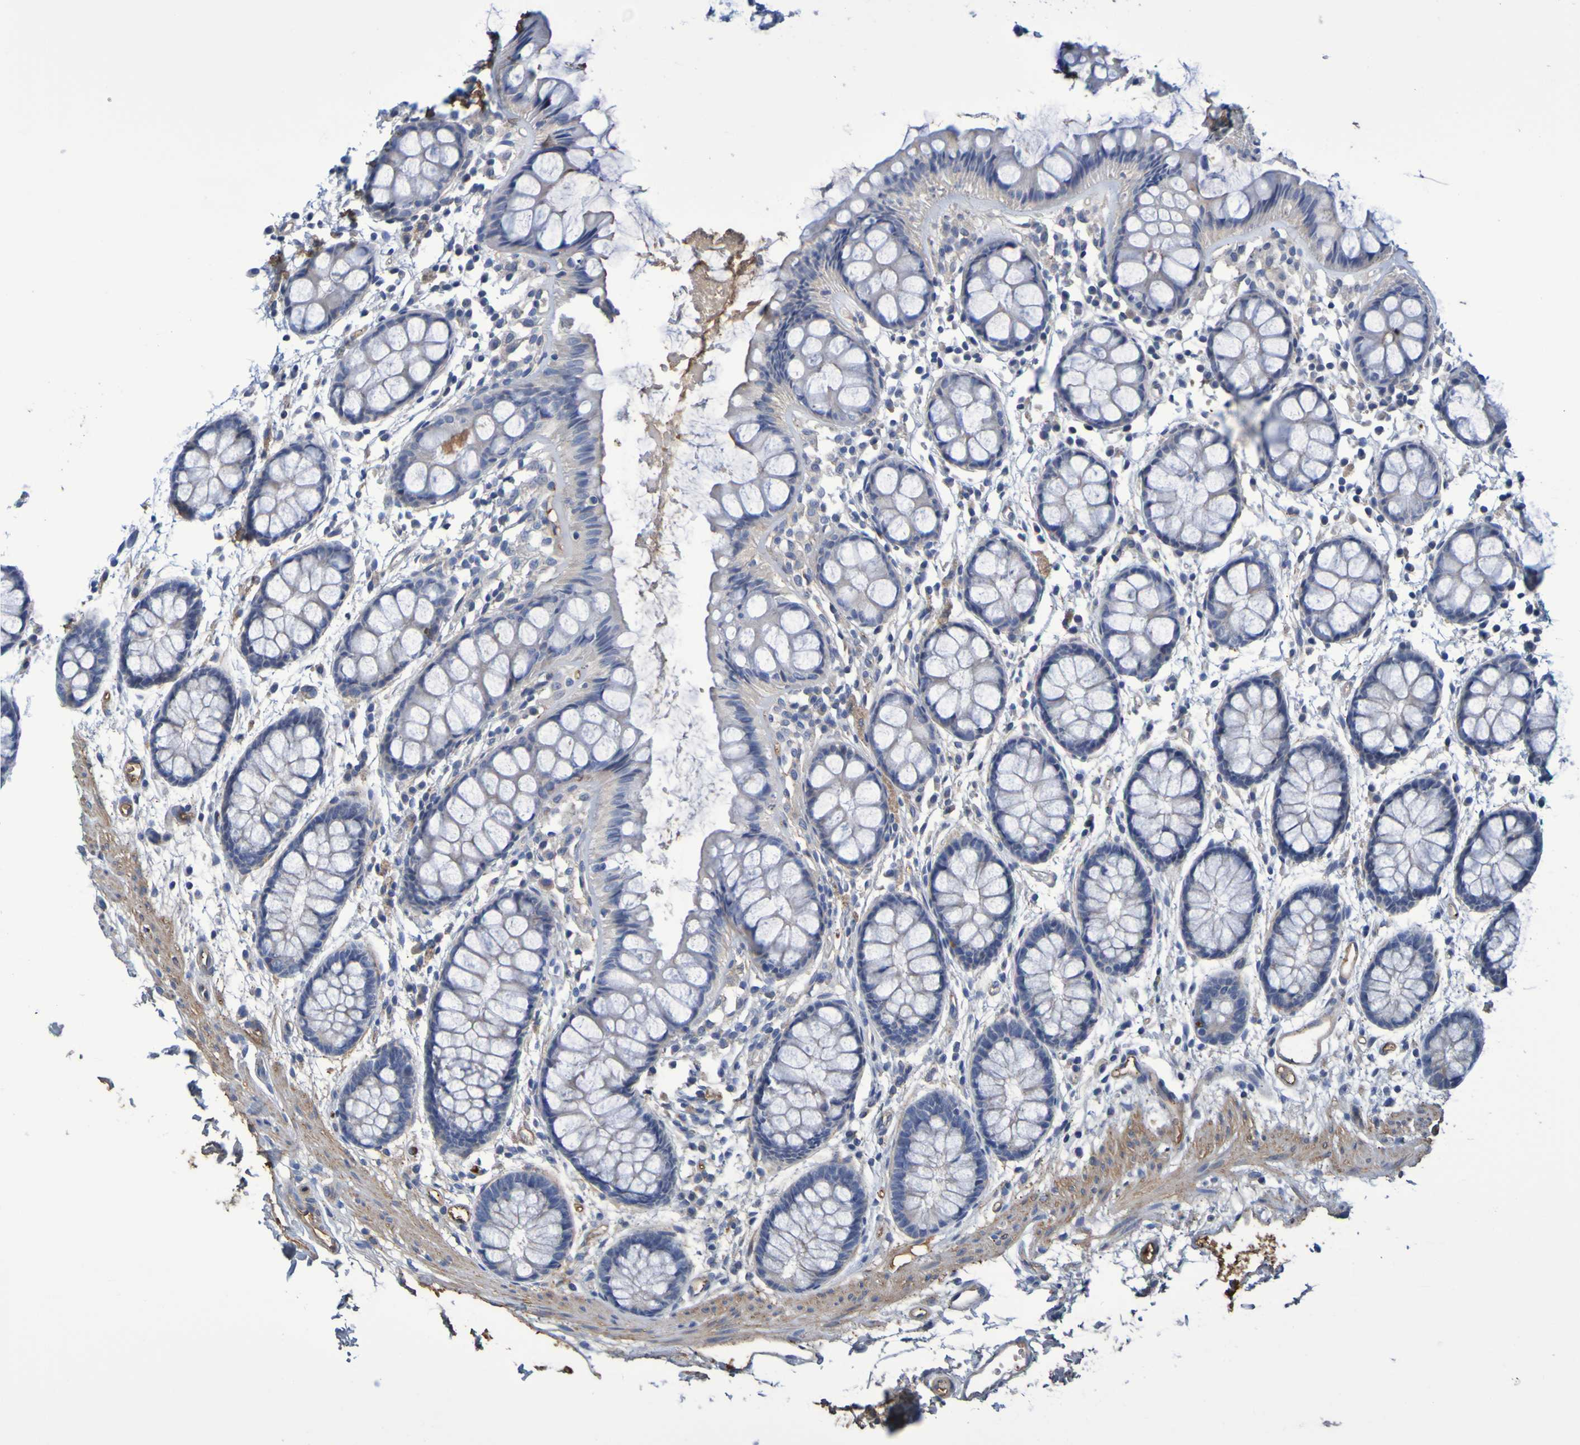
{"staining": {"intensity": "weak", "quantity": "<25%", "location": "cytoplasmic/membranous"}, "tissue": "rectum", "cell_type": "Glandular cells", "image_type": "normal", "snomed": [{"axis": "morphology", "description": "Normal tissue, NOS"}, {"axis": "topography", "description": "Rectum"}], "caption": "A high-resolution histopathology image shows immunohistochemistry staining of benign rectum, which reveals no significant positivity in glandular cells.", "gene": "GAB3", "patient": {"sex": "female", "age": 66}}